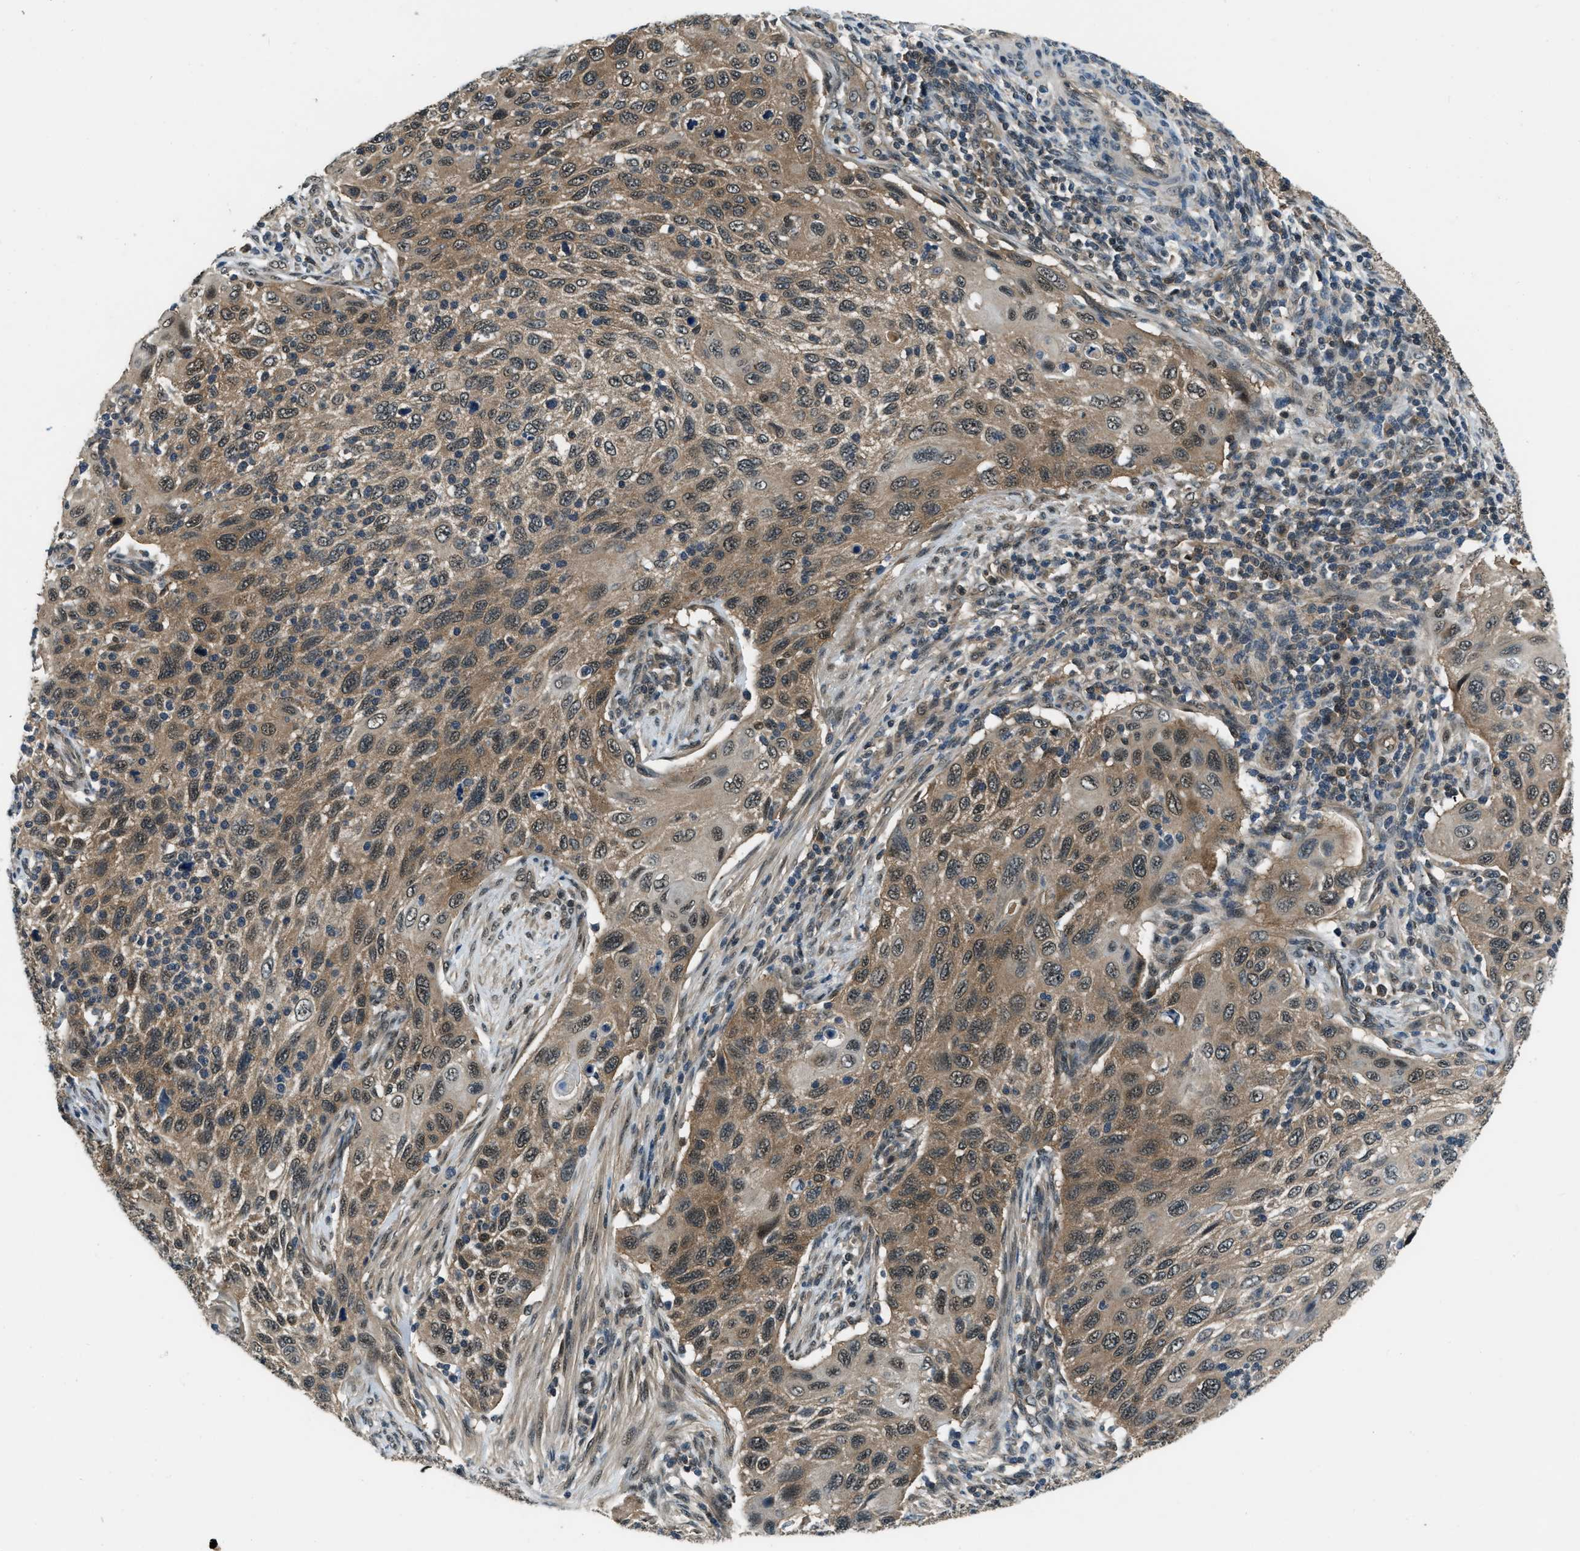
{"staining": {"intensity": "moderate", "quantity": ">75%", "location": "cytoplasmic/membranous"}, "tissue": "cervical cancer", "cell_type": "Tumor cells", "image_type": "cancer", "snomed": [{"axis": "morphology", "description": "Squamous cell carcinoma, NOS"}, {"axis": "topography", "description": "Cervix"}], "caption": "Cervical cancer (squamous cell carcinoma) was stained to show a protein in brown. There is medium levels of moderate cytoplasmic/membranous expression in about >75% of tumor cells. (brown staining indicates protein expression, while blue staining denotes nuclei).", "gene": "NUDCD3", "patient": {"sex": "female", "age": 70}}